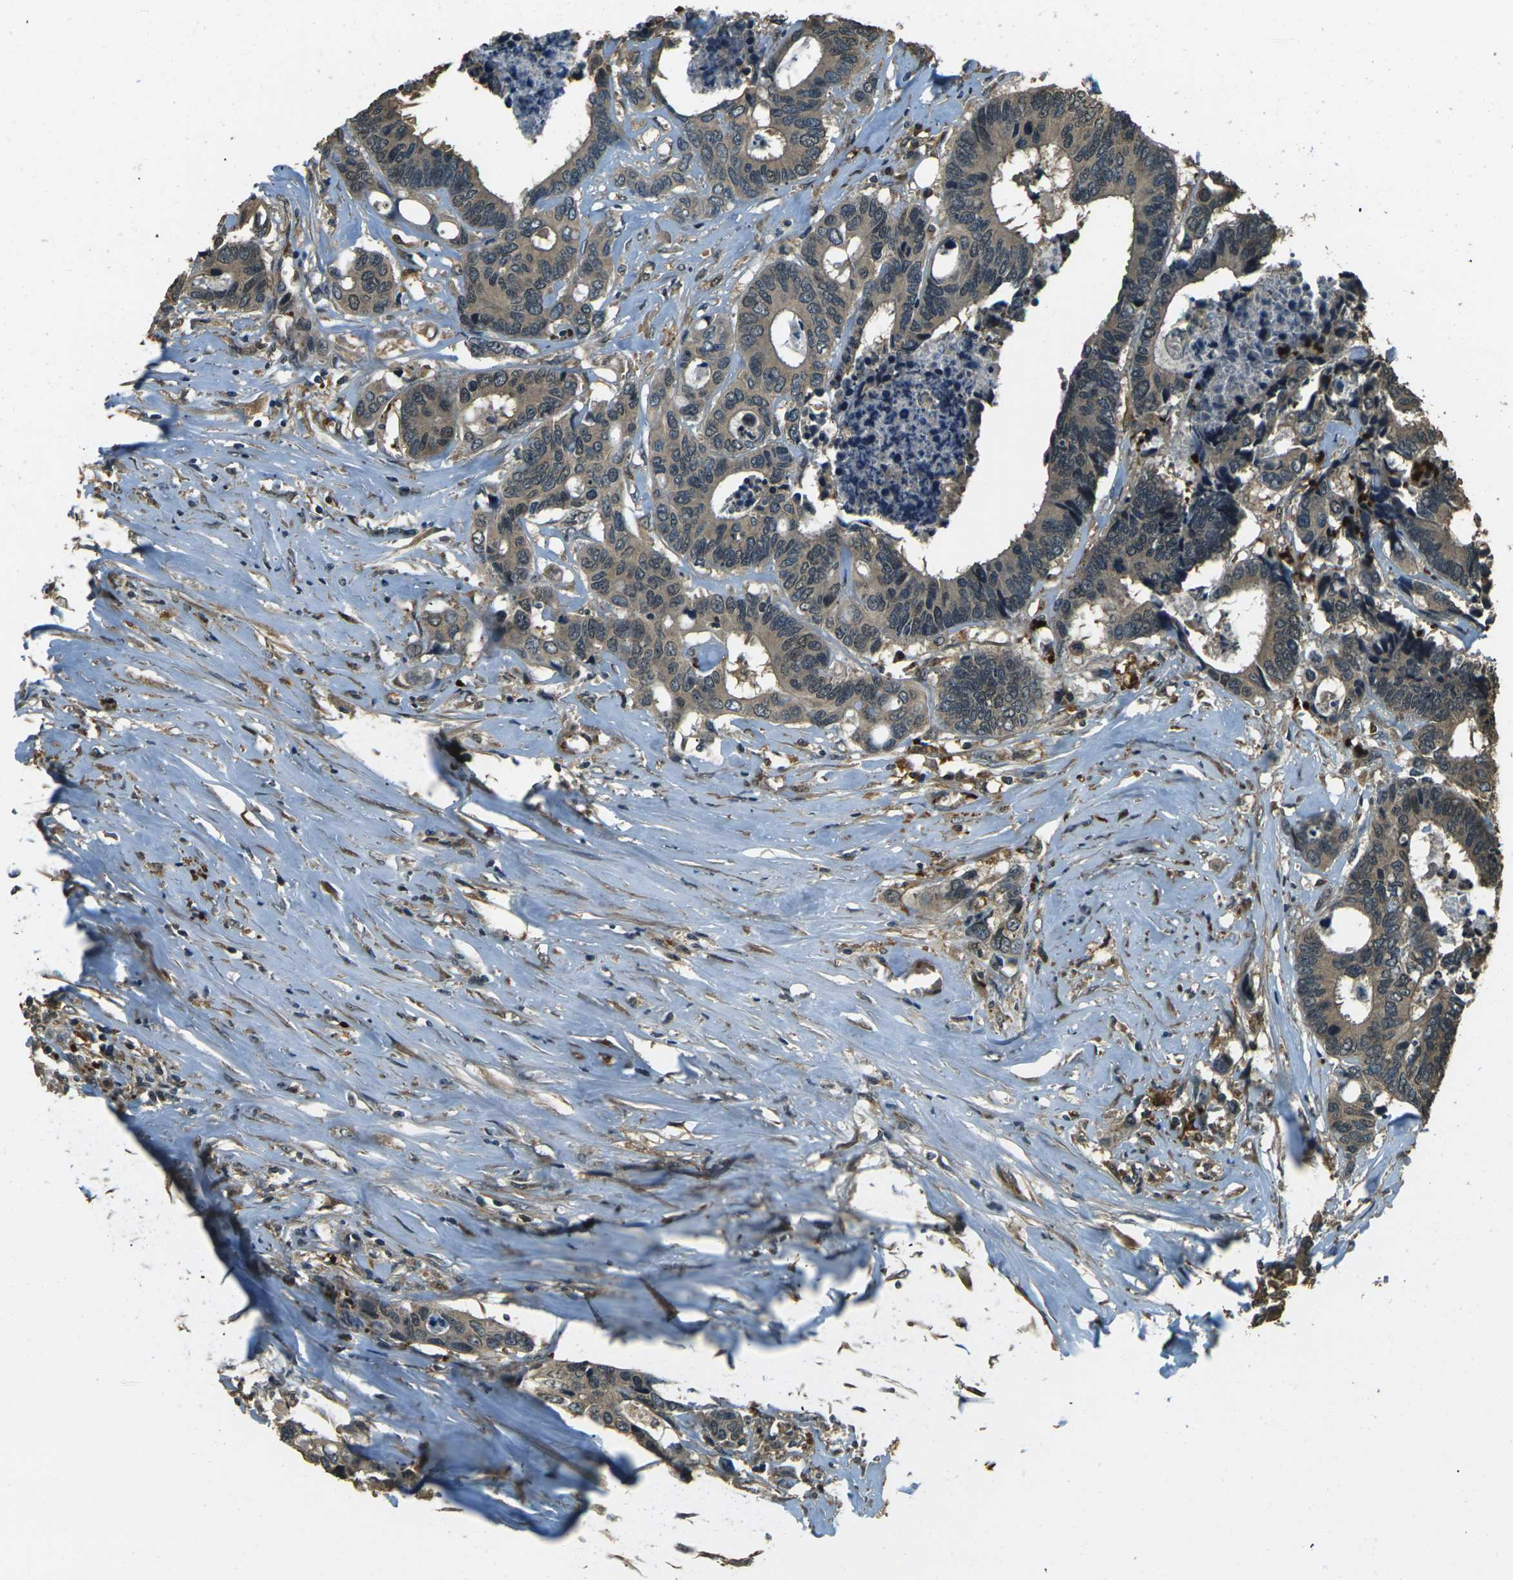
{"staining": {"intensity": "moderate", "quantity": ">75%", "location": "cytoplasmic/membranous"}, "tissue": "colorectal cancer", "cell_type": "Tumor cells", "image_type": "cancer", "snomed": [{"axis": "morphology", "description": "Adenocarcinoma, NOS"}, {"axis": "topography", "description": "Rectum"}], "caption": "IHC of adenocarcinoma (colorectal) demonstrates medium levels of moderate cytoplasmic/membranous staining in approximately >75% of tumor cells. Using DAB (brown) and hematoxylin (blue) stains, captured at high magnification using brightfield microscopy.", "gene": "TOR1A", "patient": {"sex": "male", "age": 55}}